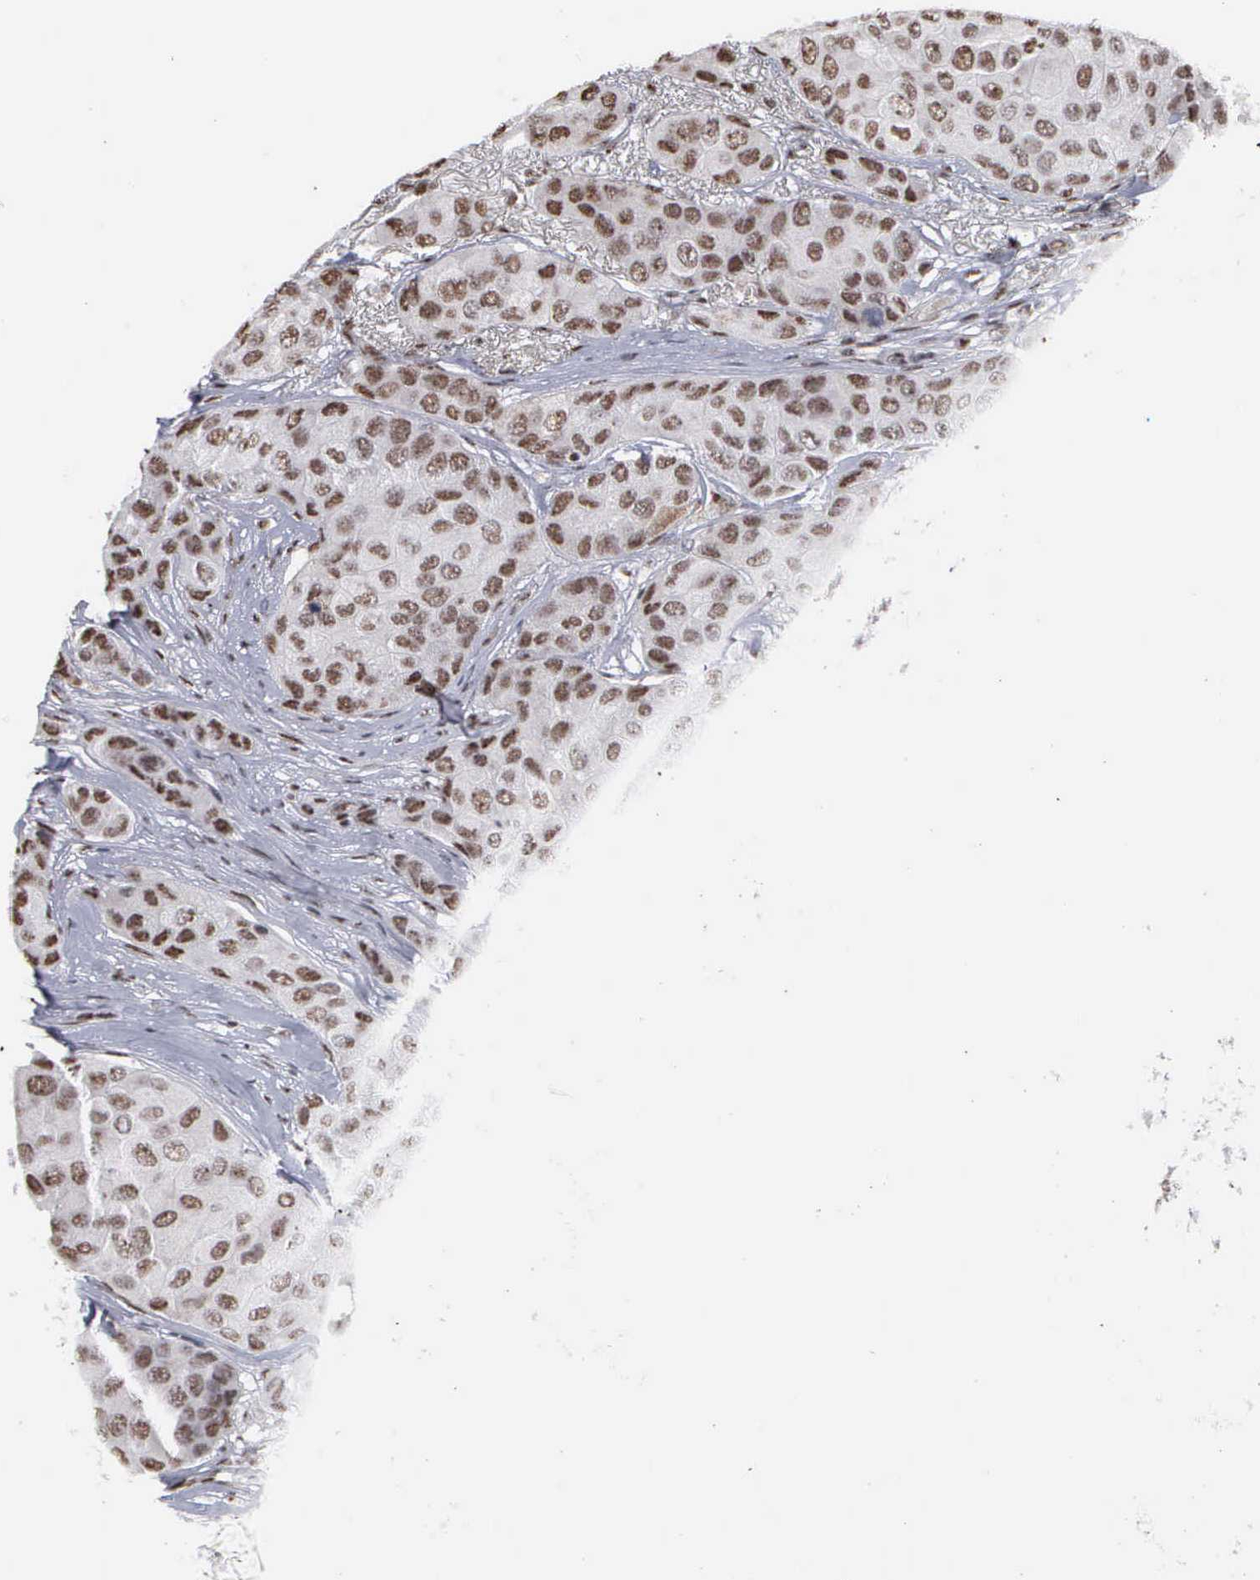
{"staining": {"intensity": "moderate", "quantity": "25%-75%", "location": "nuclear"}, "tissue": "breast cancer", "cell_type": "Tumor cells", "image_type": "cancer", "snomed": [{"axis": "morphology", "description": "Duct carcinoma"}, {"axis": "topography", "description": "Breast"}], "caption": "A histopathology image showing moderate nuclear staining in approximately 25%-75% of tumor cells in breast cancer (invasive ductal carcinoma), as visualized by brown immunohistochemical staining.", "gene": "KIAA0586", "patient": {"sex": "female", "age": 68}}